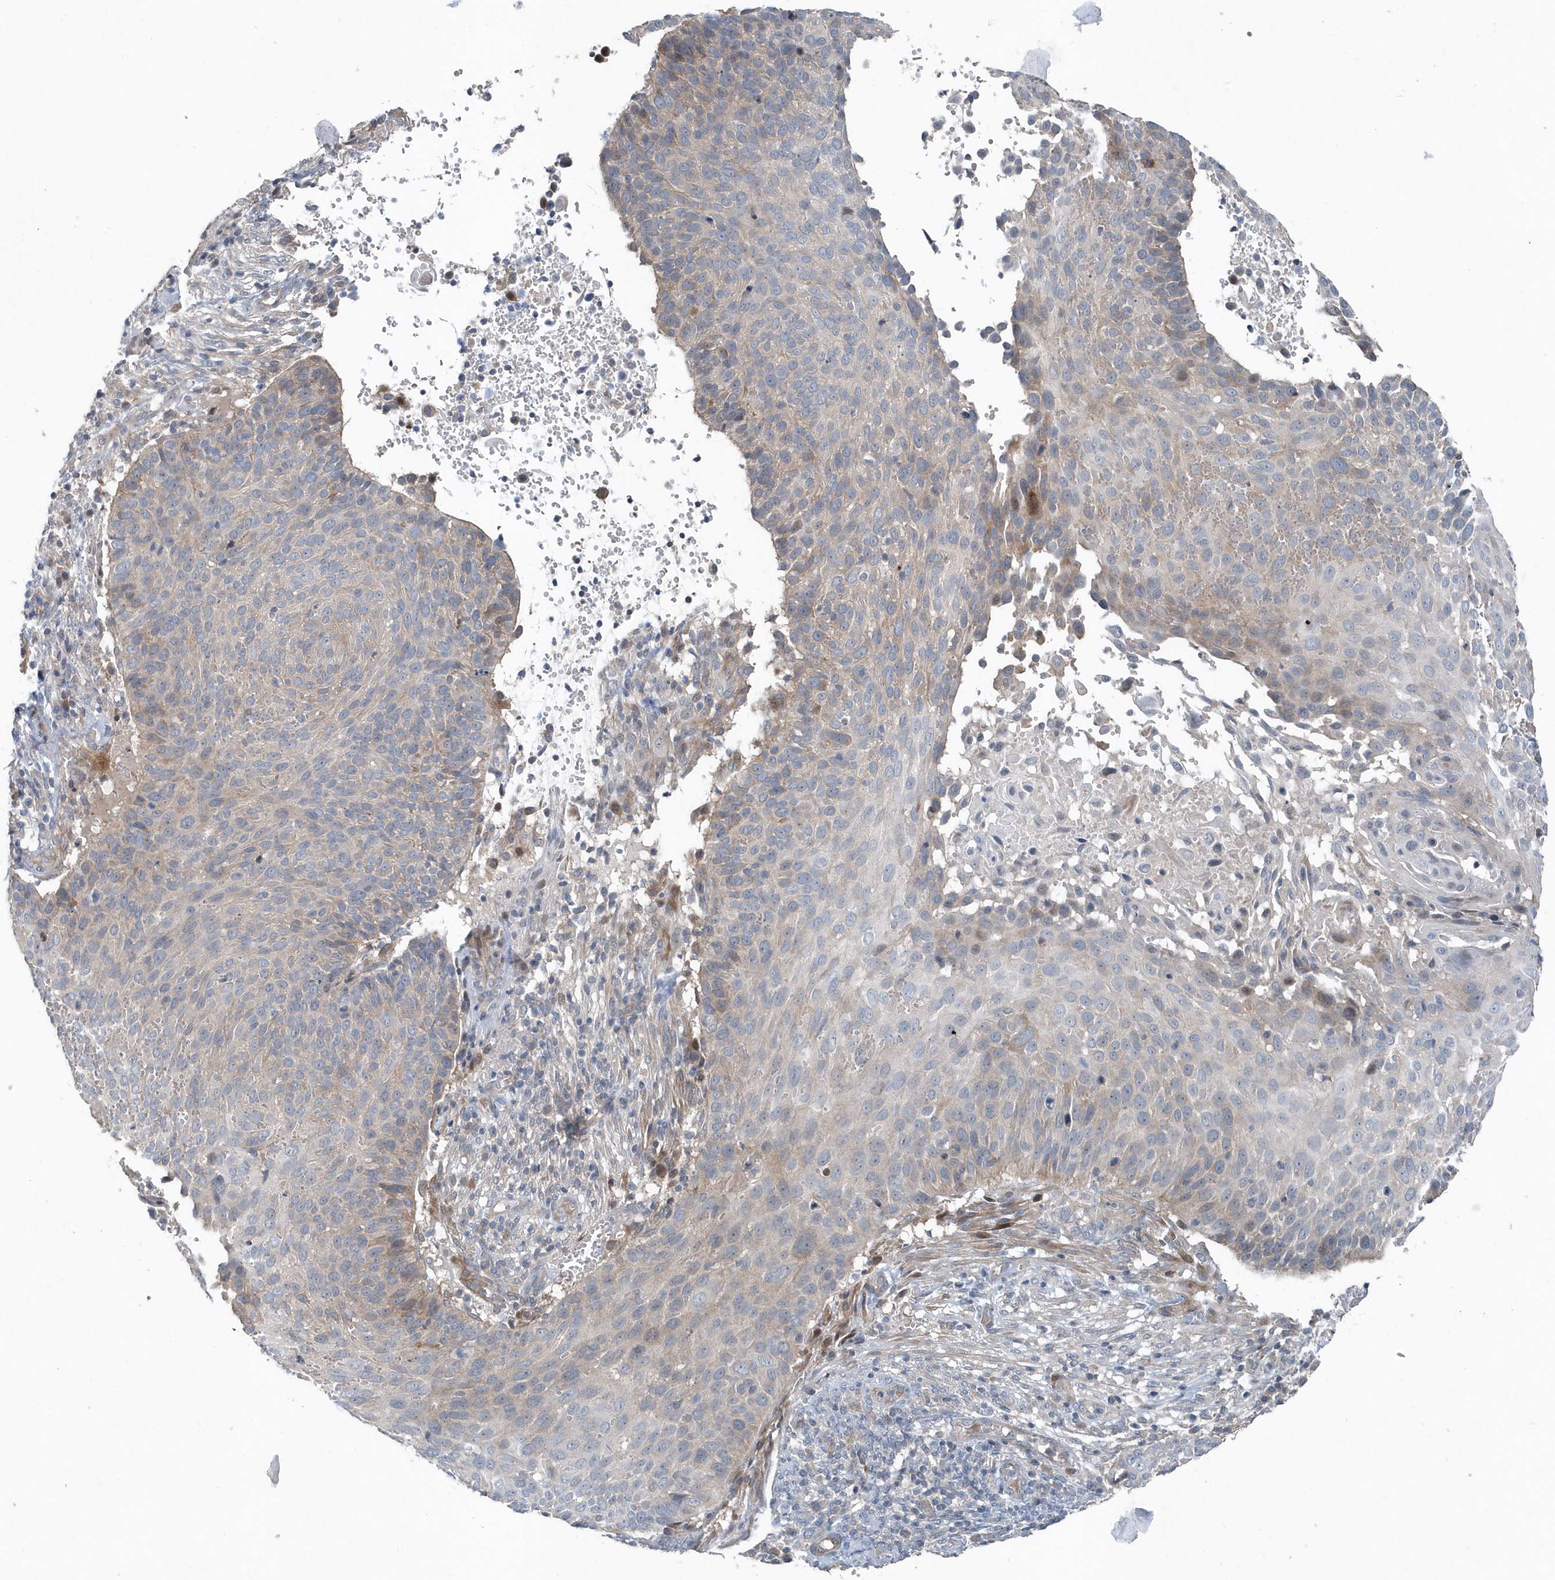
{"staining": {"intensity": "weak", "quantity": "<25%", "location": "cytoplasmic/membranous"}, "tissue": "cervical cancer", "cell_type": "Tumor cells", "image_type": "cancer", "snomed": [{"axis": "morphology", "description": "Squamous cell carcinoma, NOS"}, {"axis": "topography", "description": "Cervix"}], "caption": "Tumor cells are negative for protein expression in human squamous cell carcinoma (cervical).", "gene": "MCC", "patient": {"sex": "female", "age": 74}}